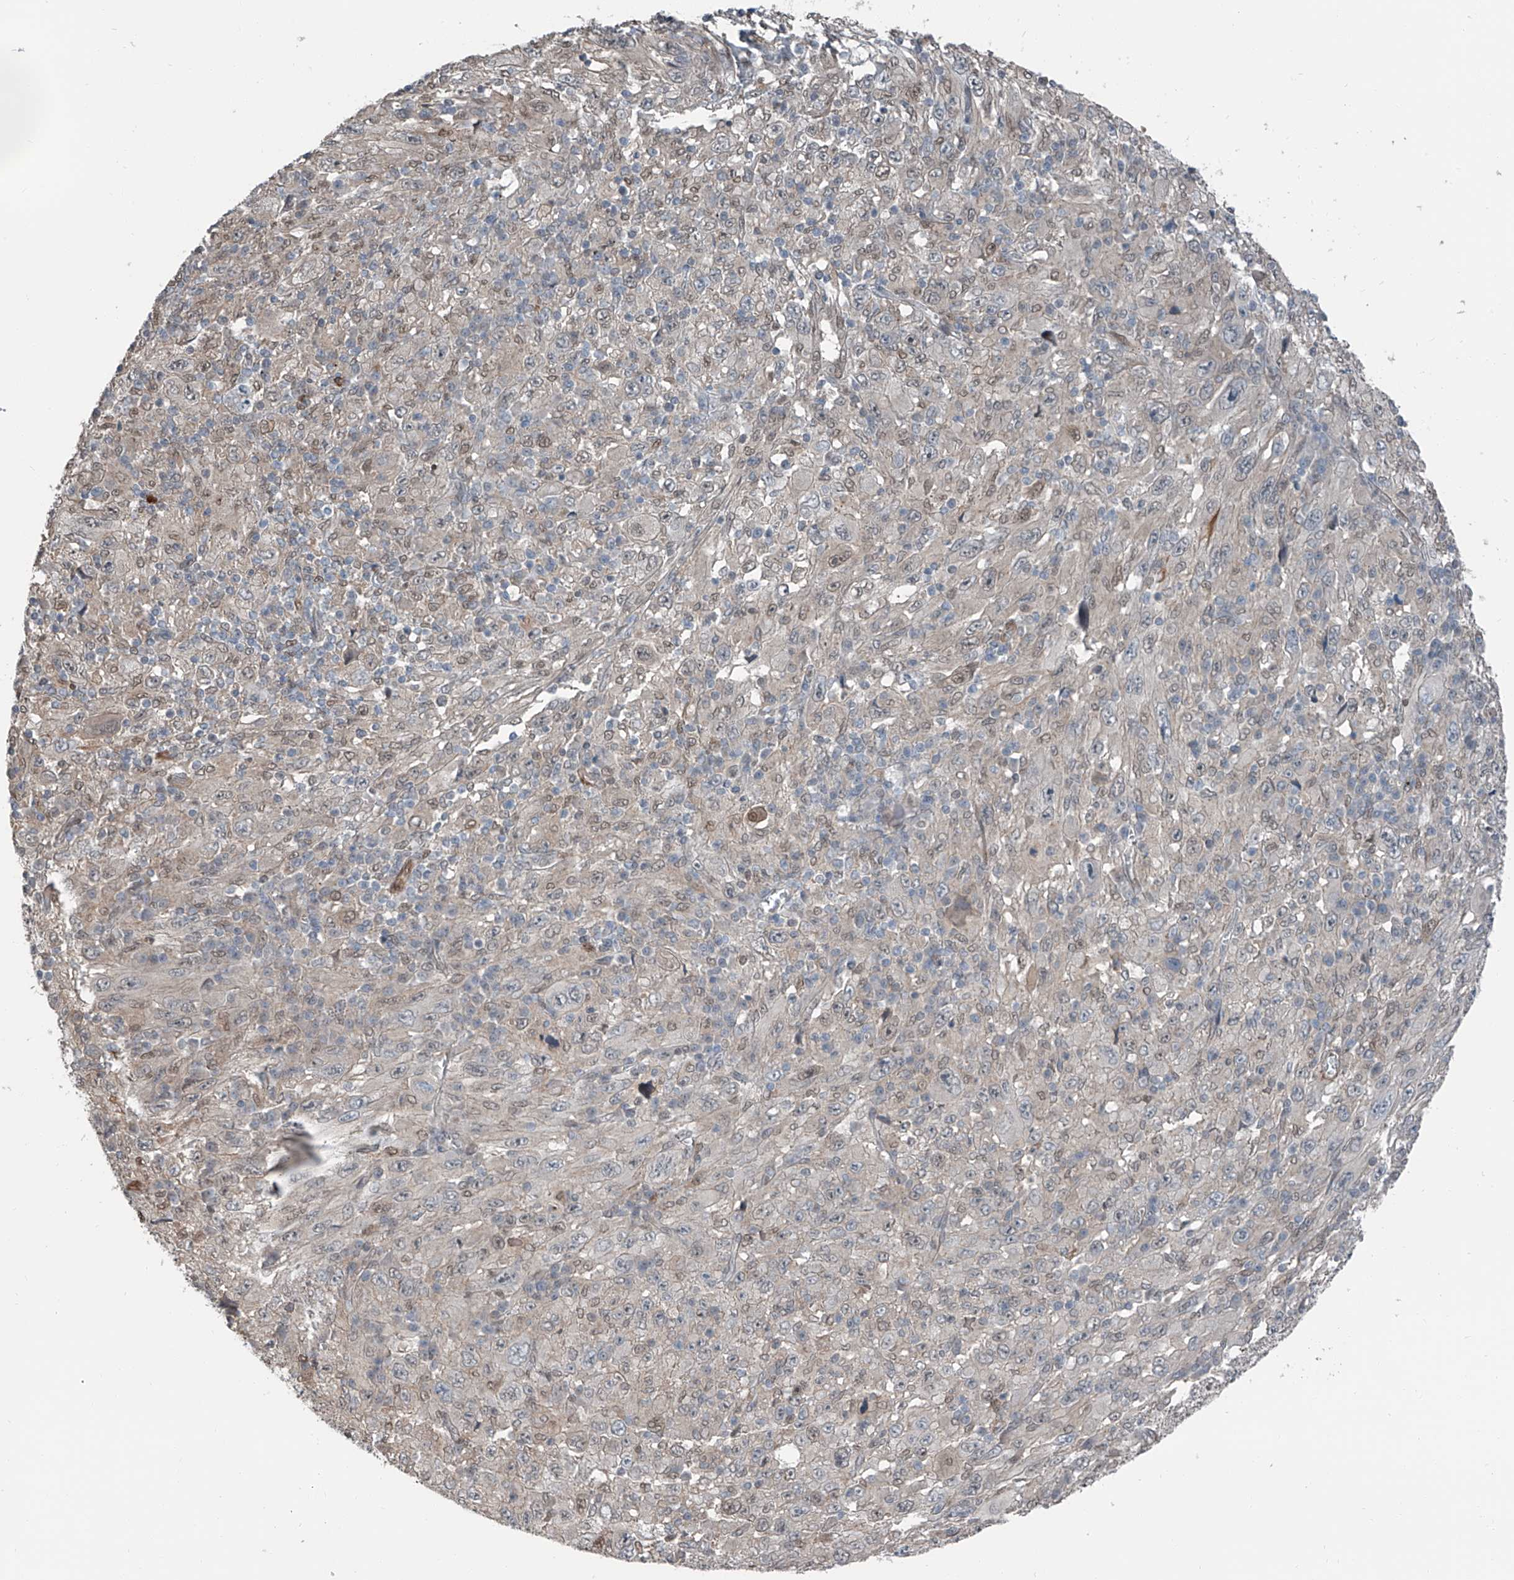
{"staining": {"intensity": "weak", "quantity": "25%-75%", "location": "cytoplasmic/membranous,nuclear"}, "tissue": "melanoma", "cell_type": "Tumor cells", "image_type": "cancer", "snomed": [{"axis": "morphology", "description": "Malignant melanoma, Metastatic site"}, {"axis": "topography", "description": "Skin"}], "caption": "A high-resolution photomicrograph shows immunohistochemistry staining of malignant melanoma (metastatic site), which displays weak cytoplasmic/membranous and nuclear positivity in about 25%-75% of tumor cells.", "gene": "HSPA6", "patient": {"sex": "female", "age": 56}}